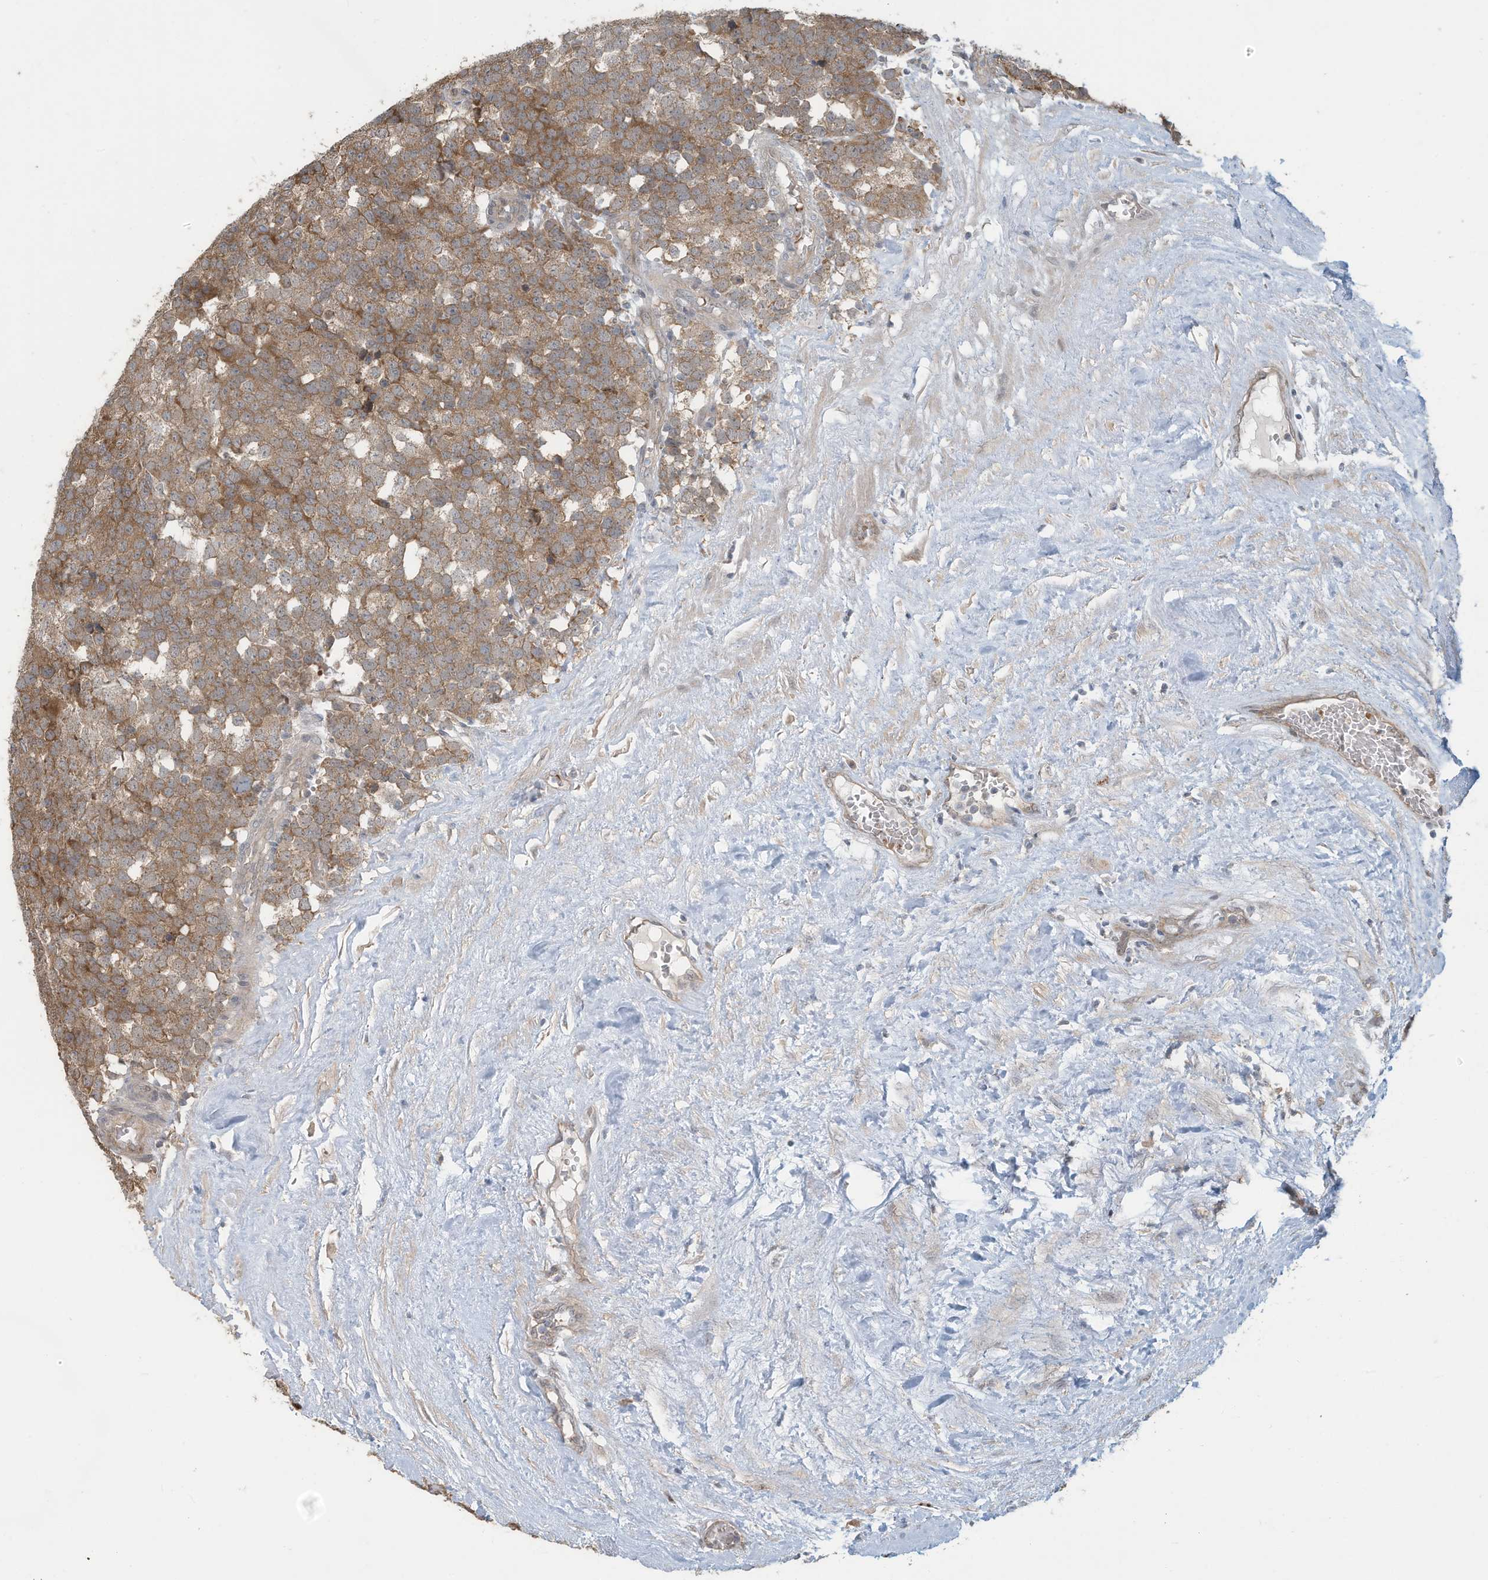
{"staining": {"intensity": "moderate", "quantity": ">75%", "location": "cytoplasmic/membranous"}, "tissue": "testis cancer", "cell_type": "Tumor cells", "image_type": "cancer", "snomed": [{"axis": "morphology", "description": "Seminoma, NOS"}, {"axis": "topography", "description": "Testis"}], "caption": "IHC (DAB (3,3'-diaminobenzidine)) staining of testis seminoma reveals moderate cytoplasmic/membranous protein expression in about >75% of tumor cells.", "gene": "ERI2", "patient": {"sex": "male", "age": 71}}